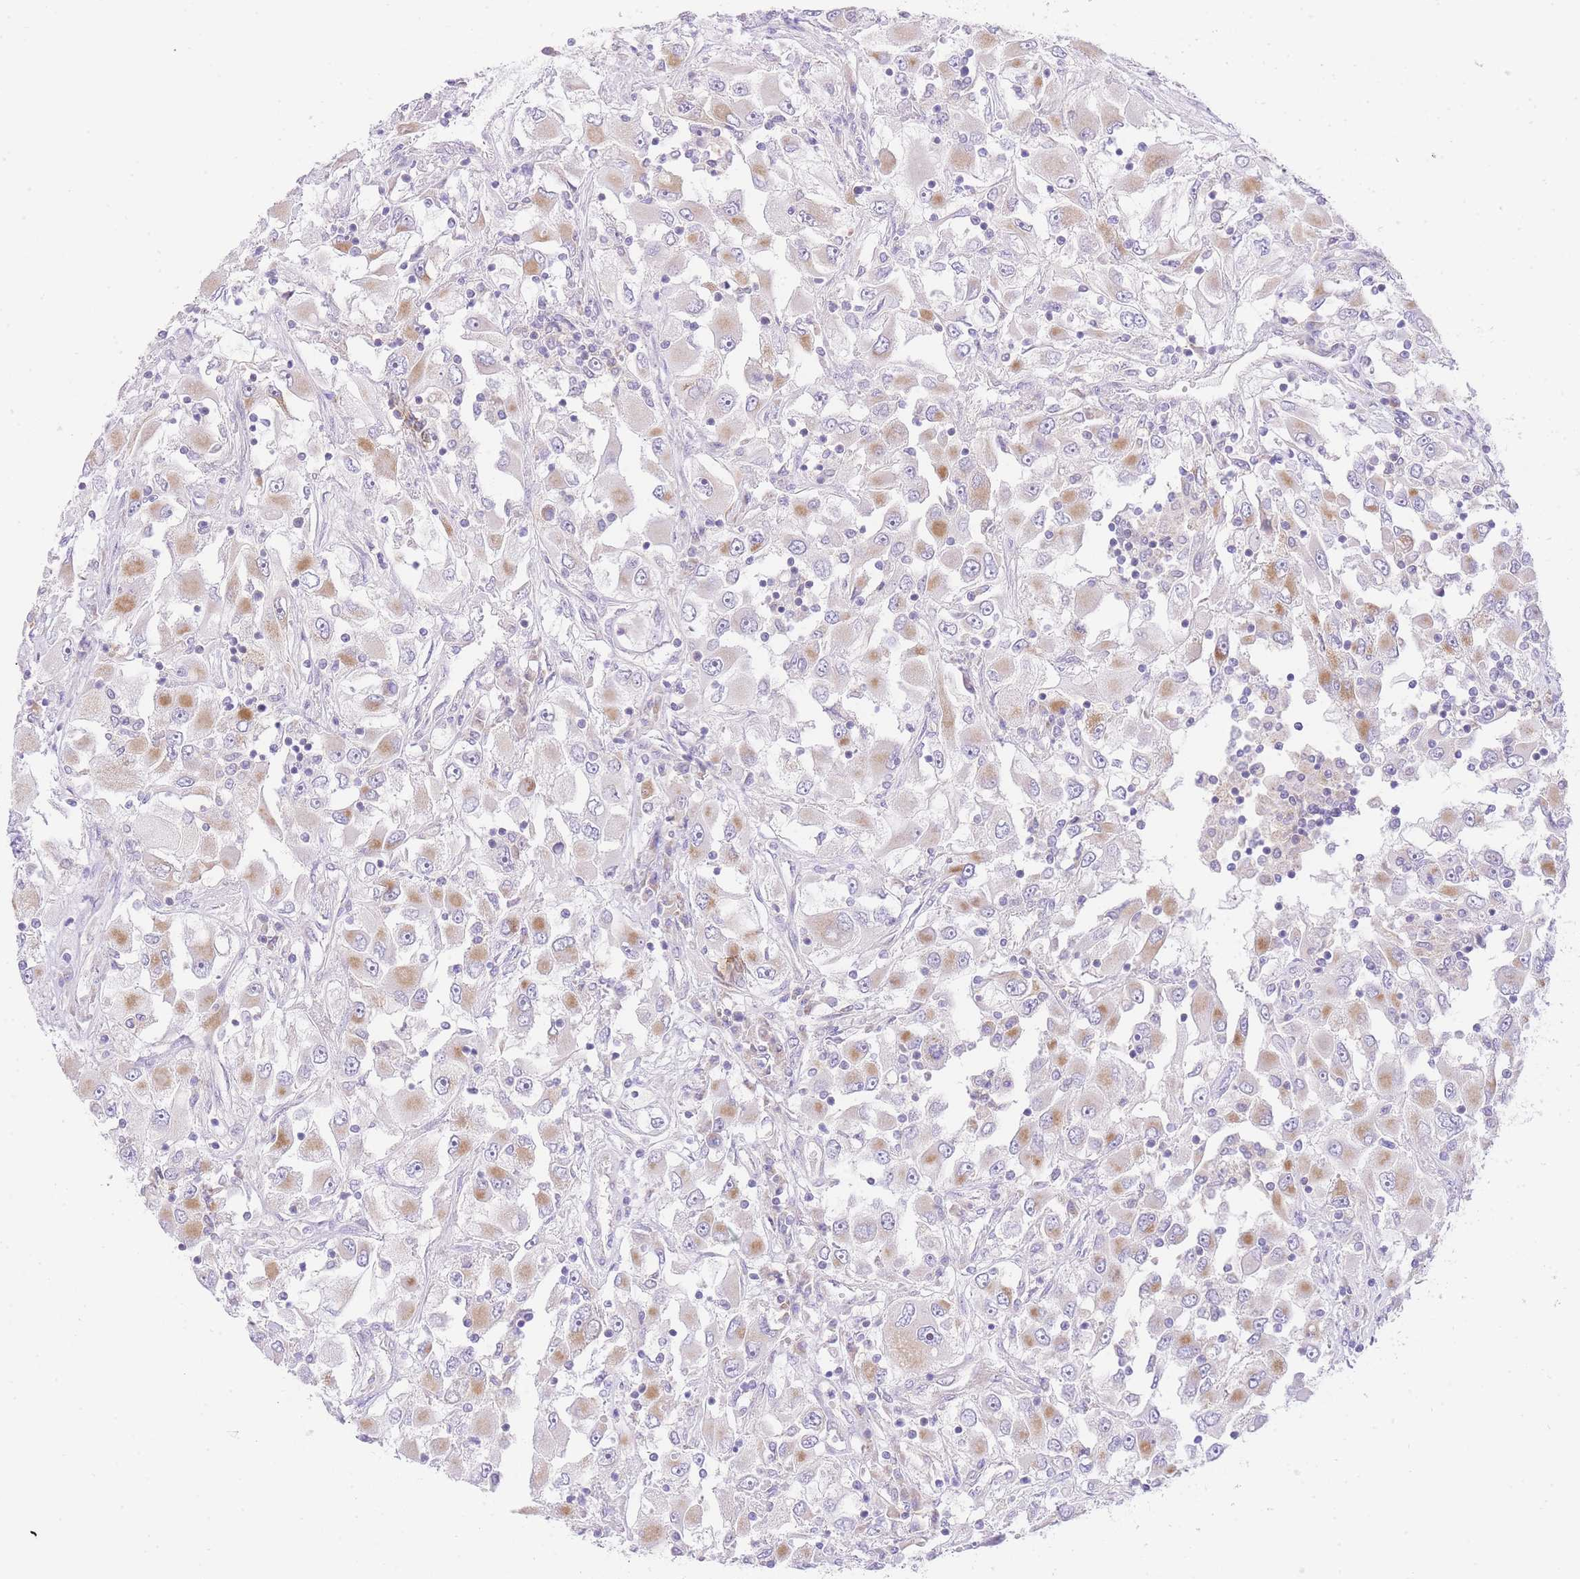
{"staining": {"intensity": "moderate", "quantity": "25%-75%", "location": "cytoplasmic/membranous"}, "tissue": "renal cancer", "cell_type": "Tumor cells", "image_type": "cancer", "snomed": [{"axis": "morphology", "description": "Adenocarcinoma, NOS"}, {"axis": "topography", "description": "Kidney"}], "caption": "Immunohistochemical staining of renal cancer shows medium levels of moderate cytoplasmic/membranous protein expression in approximately 25%-75% of tumor cells.", "gene": "UBXN7", "patient": {"sex": "female", "age": 52}}